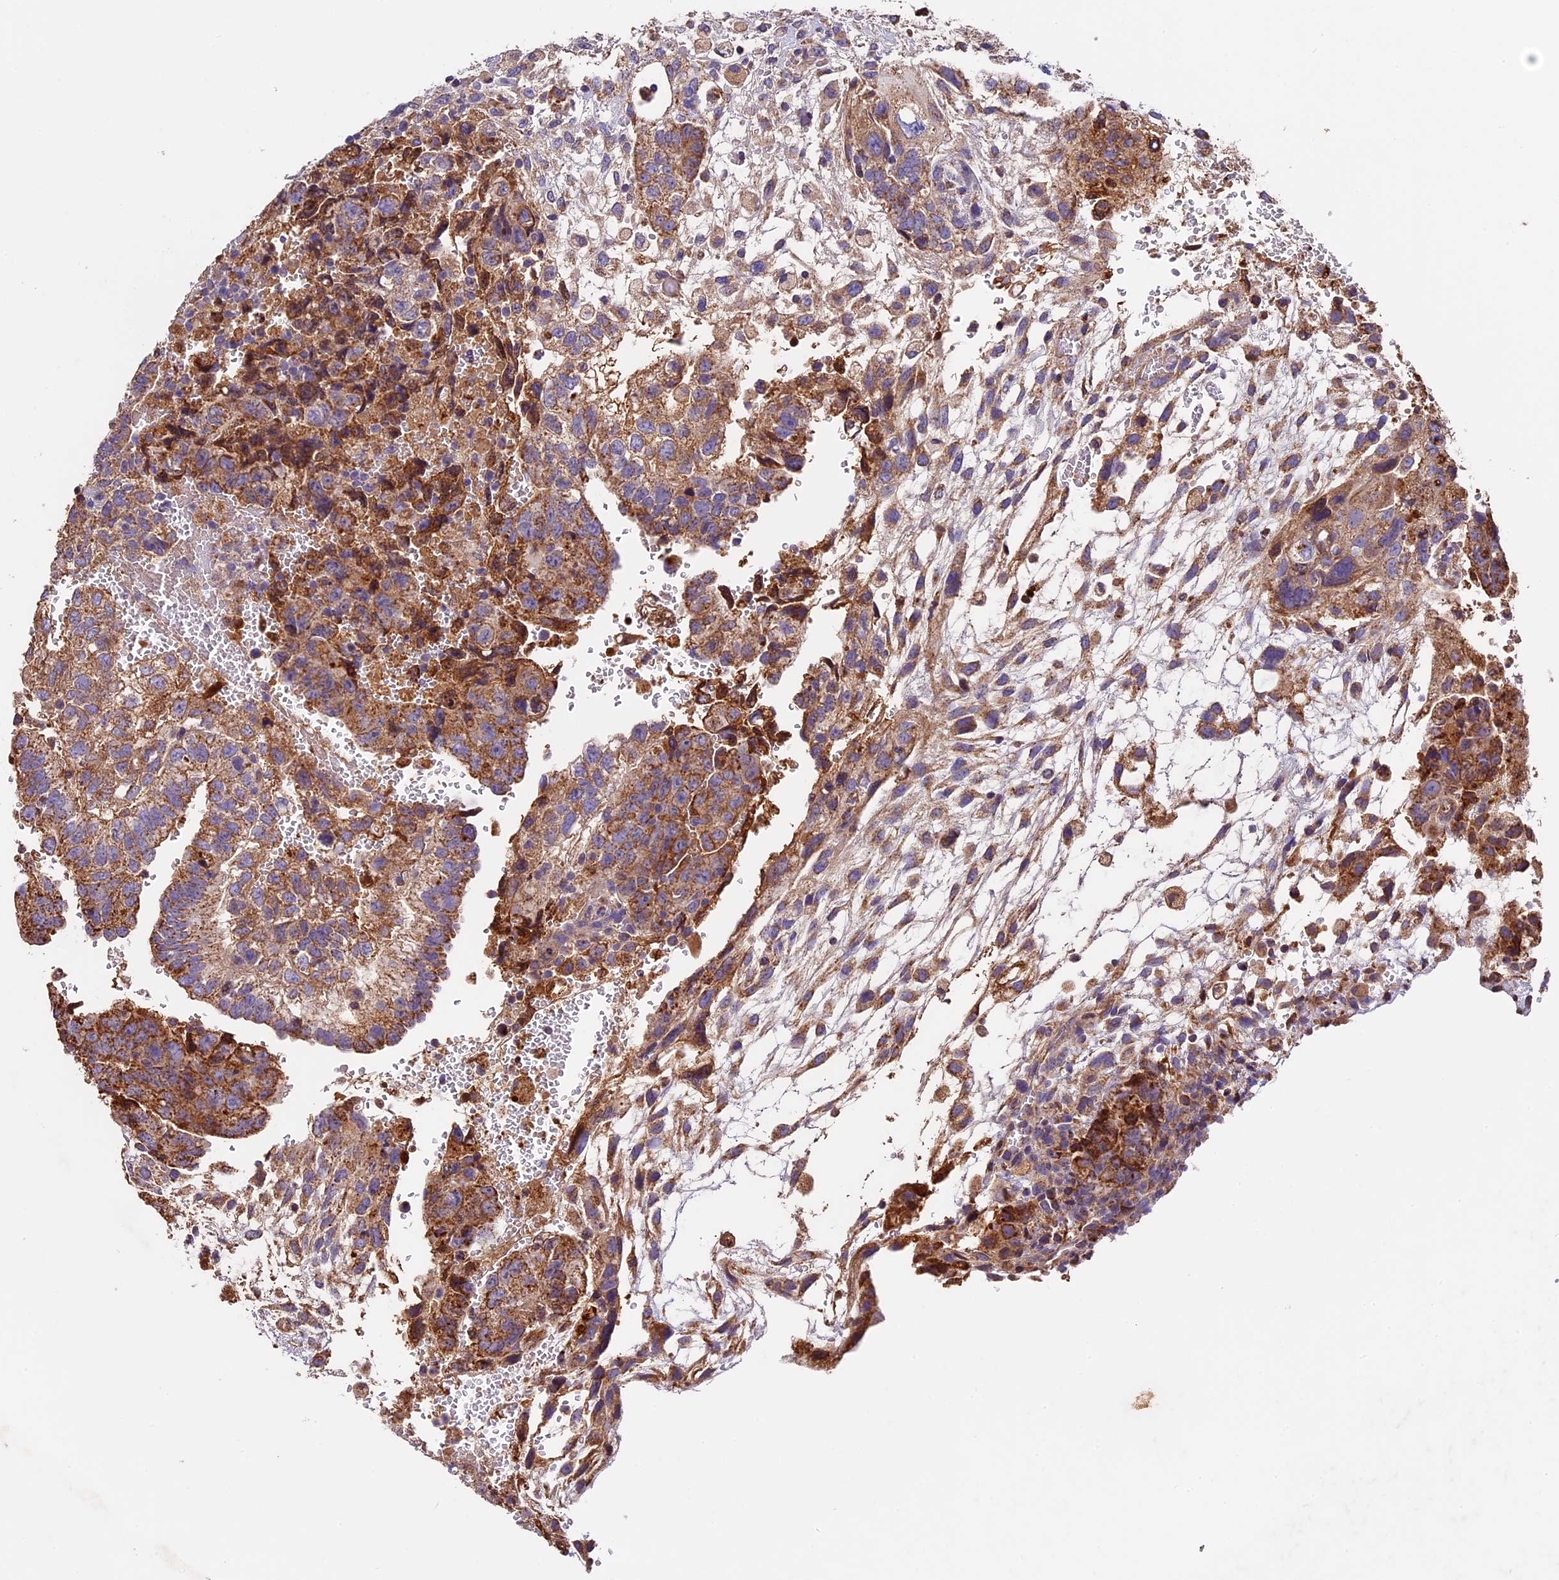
{"staining": {"intensity": "strong", "quantity": ">75%", "location": "cytoplasmic/membranous"}, "tissue": "testis cancer", "cell_type": "Tumor cells", "image_type": "cancer", "snomed": [{"axis": "morphology", "description": "Carcinoma, Embryonal, NOS"}, {"axis": "topography", "description": "Testis"}], "caption": "The image exhibits staining of testis cancer, revealing strong cytoplasmic/membranous protein positivity (brown color) within tumor cells.", "gene": "OCEL1", "patient": {"sex": "male", "age": 36}}